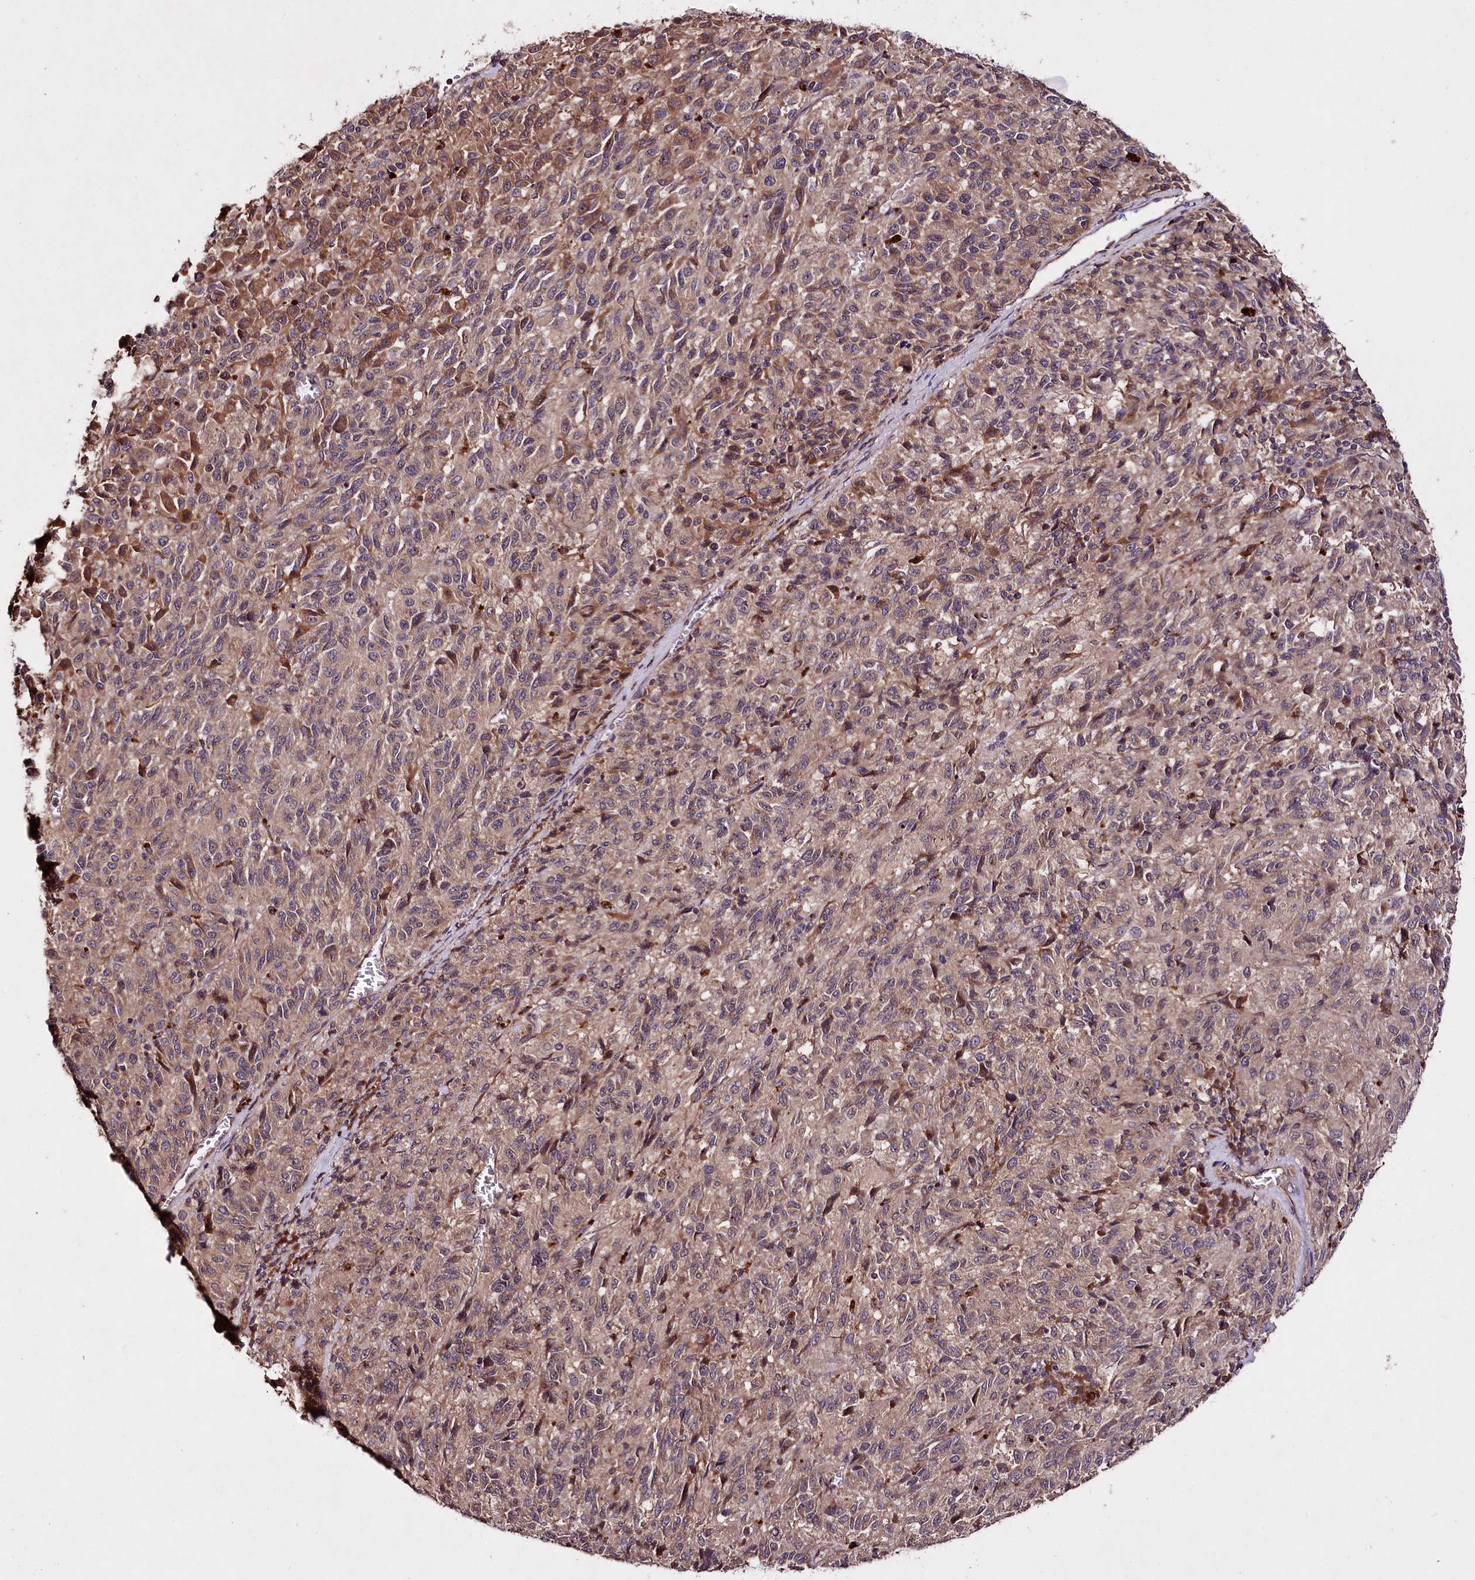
{"staining": {"intensity": "weak", "quantity": ">75%", "location": "cytoplasmic/membranous"}, "tissue": "melanoma", "cell_type": "Tumor cells", "image_type": "cancer", "snomed": [{"axis": "morphology", "description": "Malignant melanoma, Metastatic site"}, {"axis": "topography", "description": "Lung"}], "caption": "Protein staining of melanoma tissue exhibits weak cytoplasmic/membranous staining in approximately >75% of tumor cells.", "gene": "TNPO3", "patient": {"sex": "male", "age": 64}}